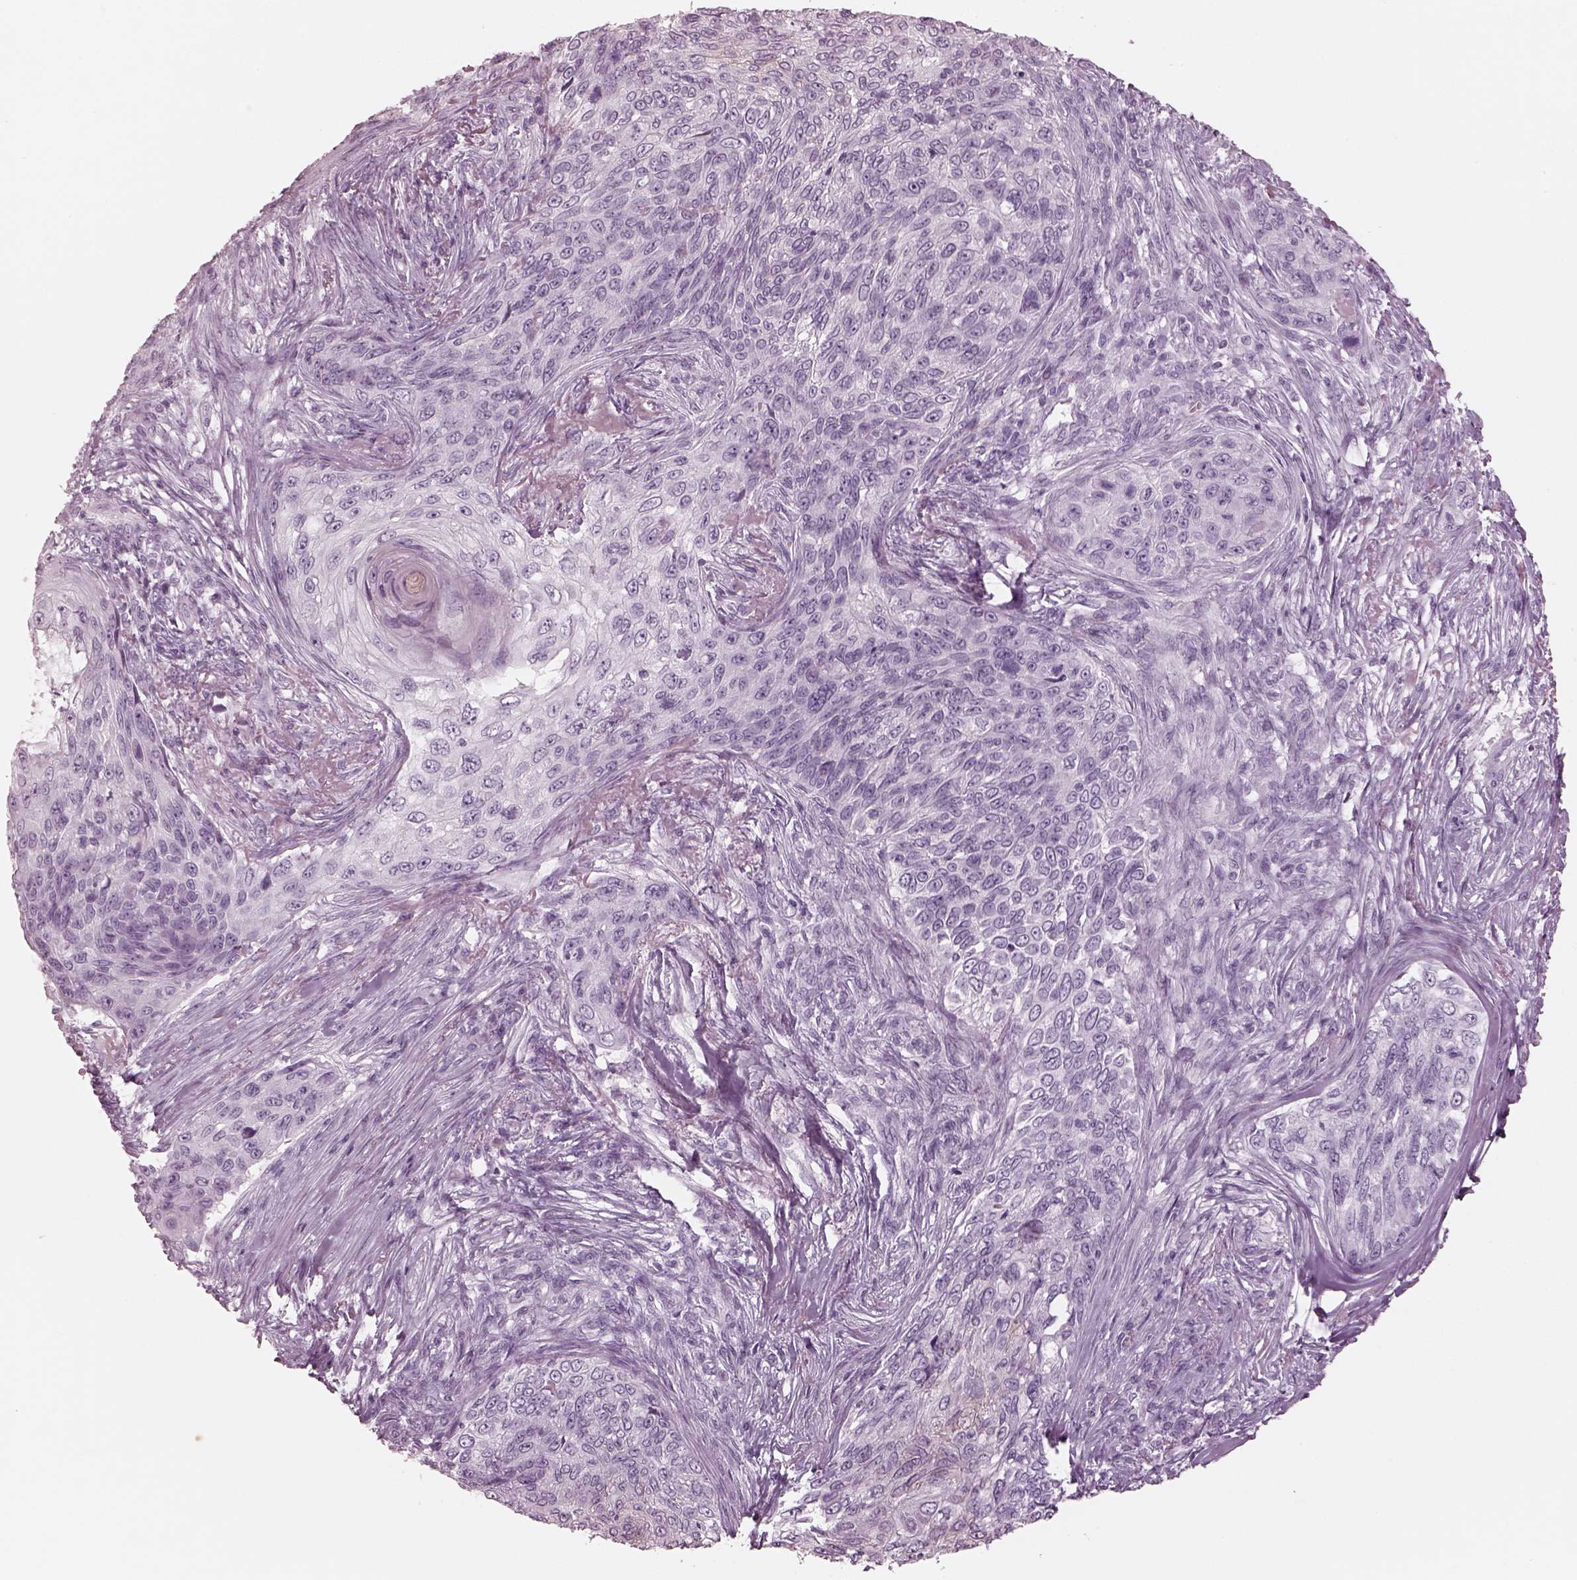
{"staining": {"intensity": "negative", "quantity": "none", "location": "none"}, "tissue": "skin cancer", "cell_type": "Tumor cells", "image_type": "cancer", "snomed": [{"axis": "morphology", "description": "Squamous cell carcinoma, NOS"}, {"axis": "topography", "description": "Skin"}], "caption": "High power microscopy micrograph of an IHC image of skin squamous cell carcinoma, revealing no significant positivity in tumor cells. The staining is performed using DAB (3,3'-diaminobenzidine) brown chromogen with nuclei counter-stained in using hematoxylin.", "gene": "OPN4", "patient": {"sex": "male", "age": 92}}